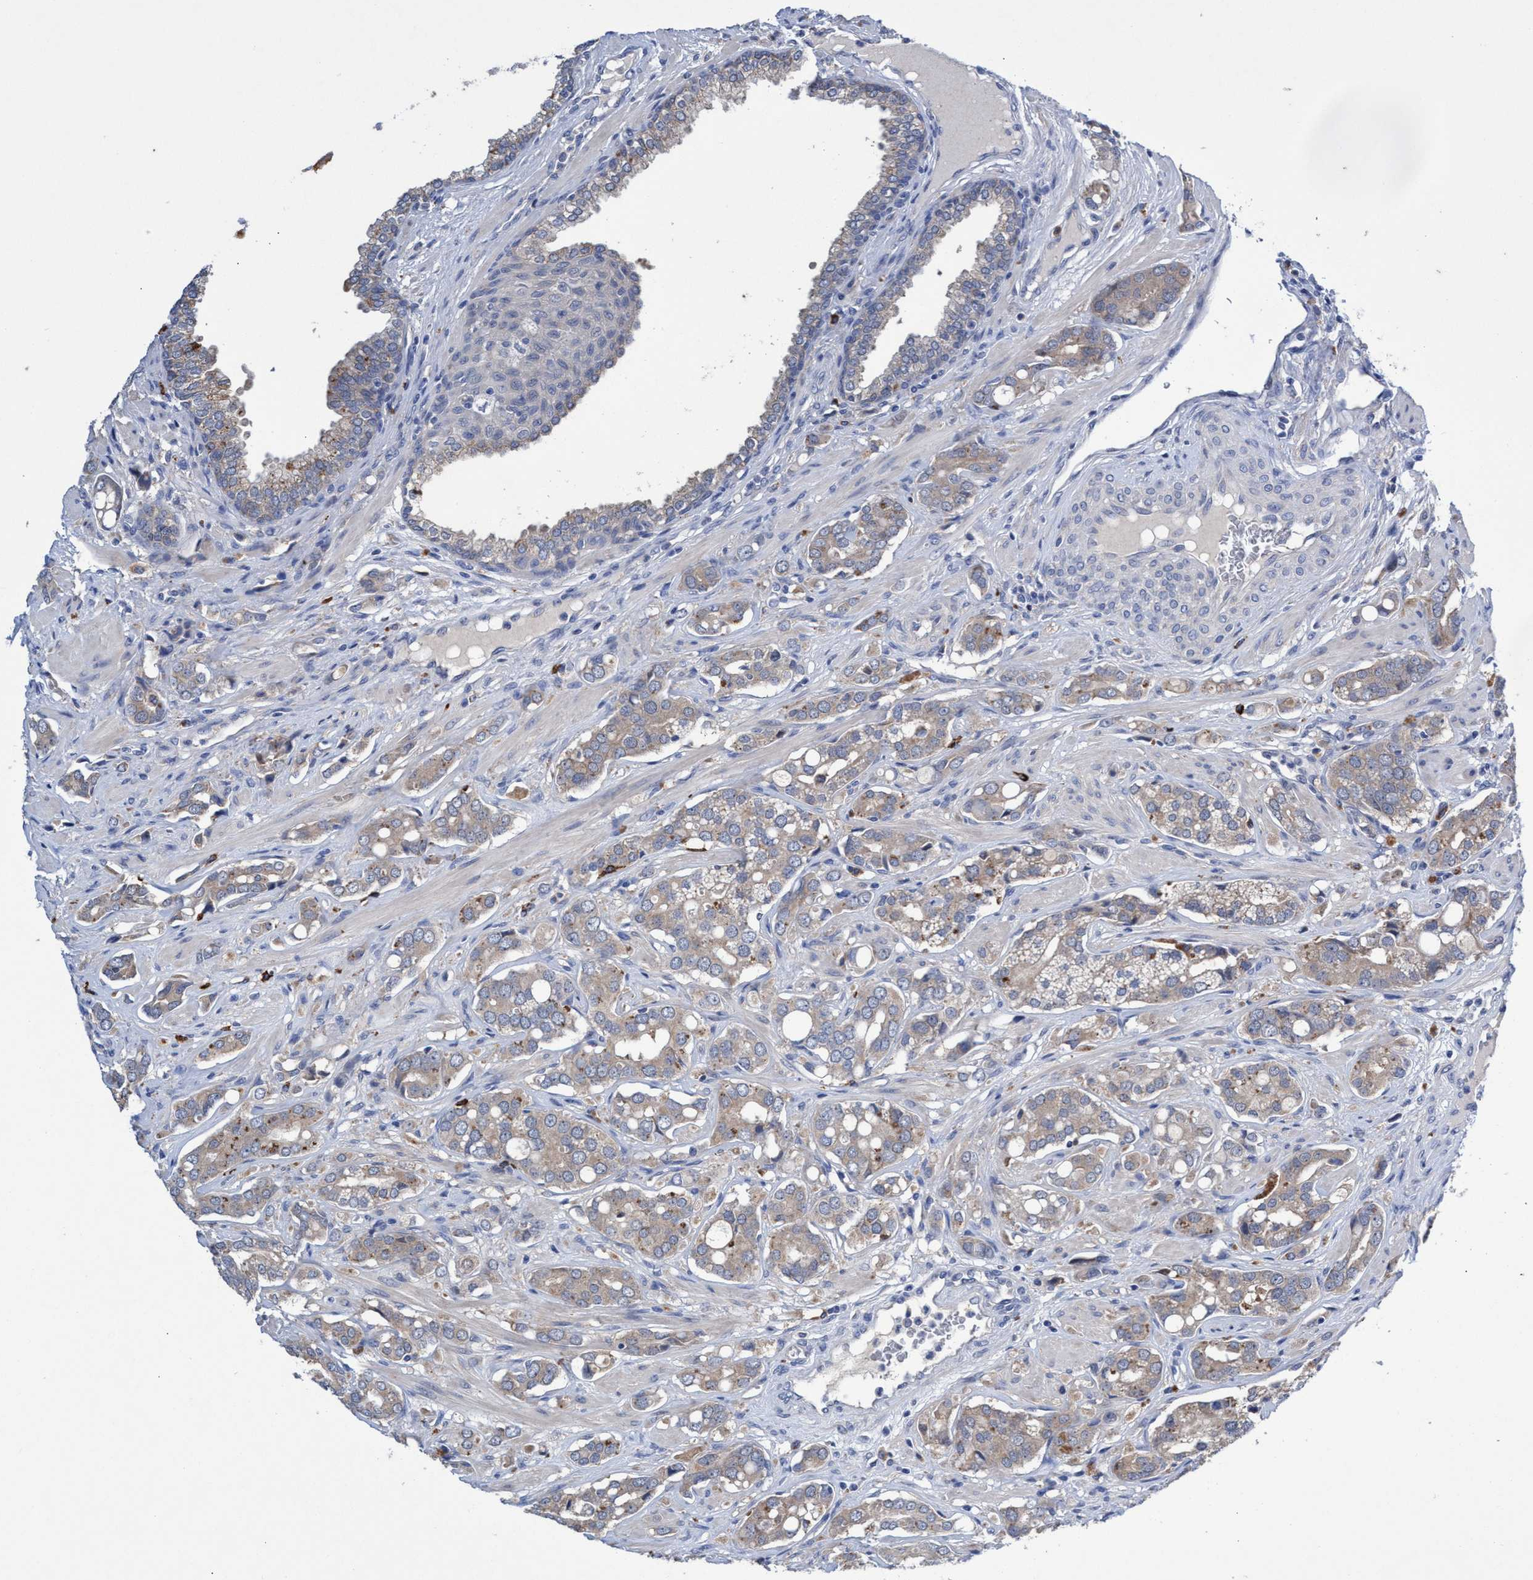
{"staining": {"intensity": "weak", "quantity": "25%-75%", "location": "cytoplasmic/membranous"}, "tissue": "prostate cancer", "cell_type": "Tumor cells", "image_type": "cancer", "snomed": [{"axis": "morphology", "description": "Adenocarcinoma, High grade"}, {"axis": "topography", "description": "Prostate"}], "caption": "IHC staining of prostate cancer, which demonstrates low levels of weak cytoplasmic/membranous expression in approximately 25%-75% of tumor cells indicating weak cytoplasmic/membranous protein staining. The staining was performed using DAB (3,3'-diaminobenzidine) (brown) for protein detection and nuclei were counterstained in hematoxylin (blue).", "gene": "SVEP1", "patient": {"sex": "male", "age": 52}}